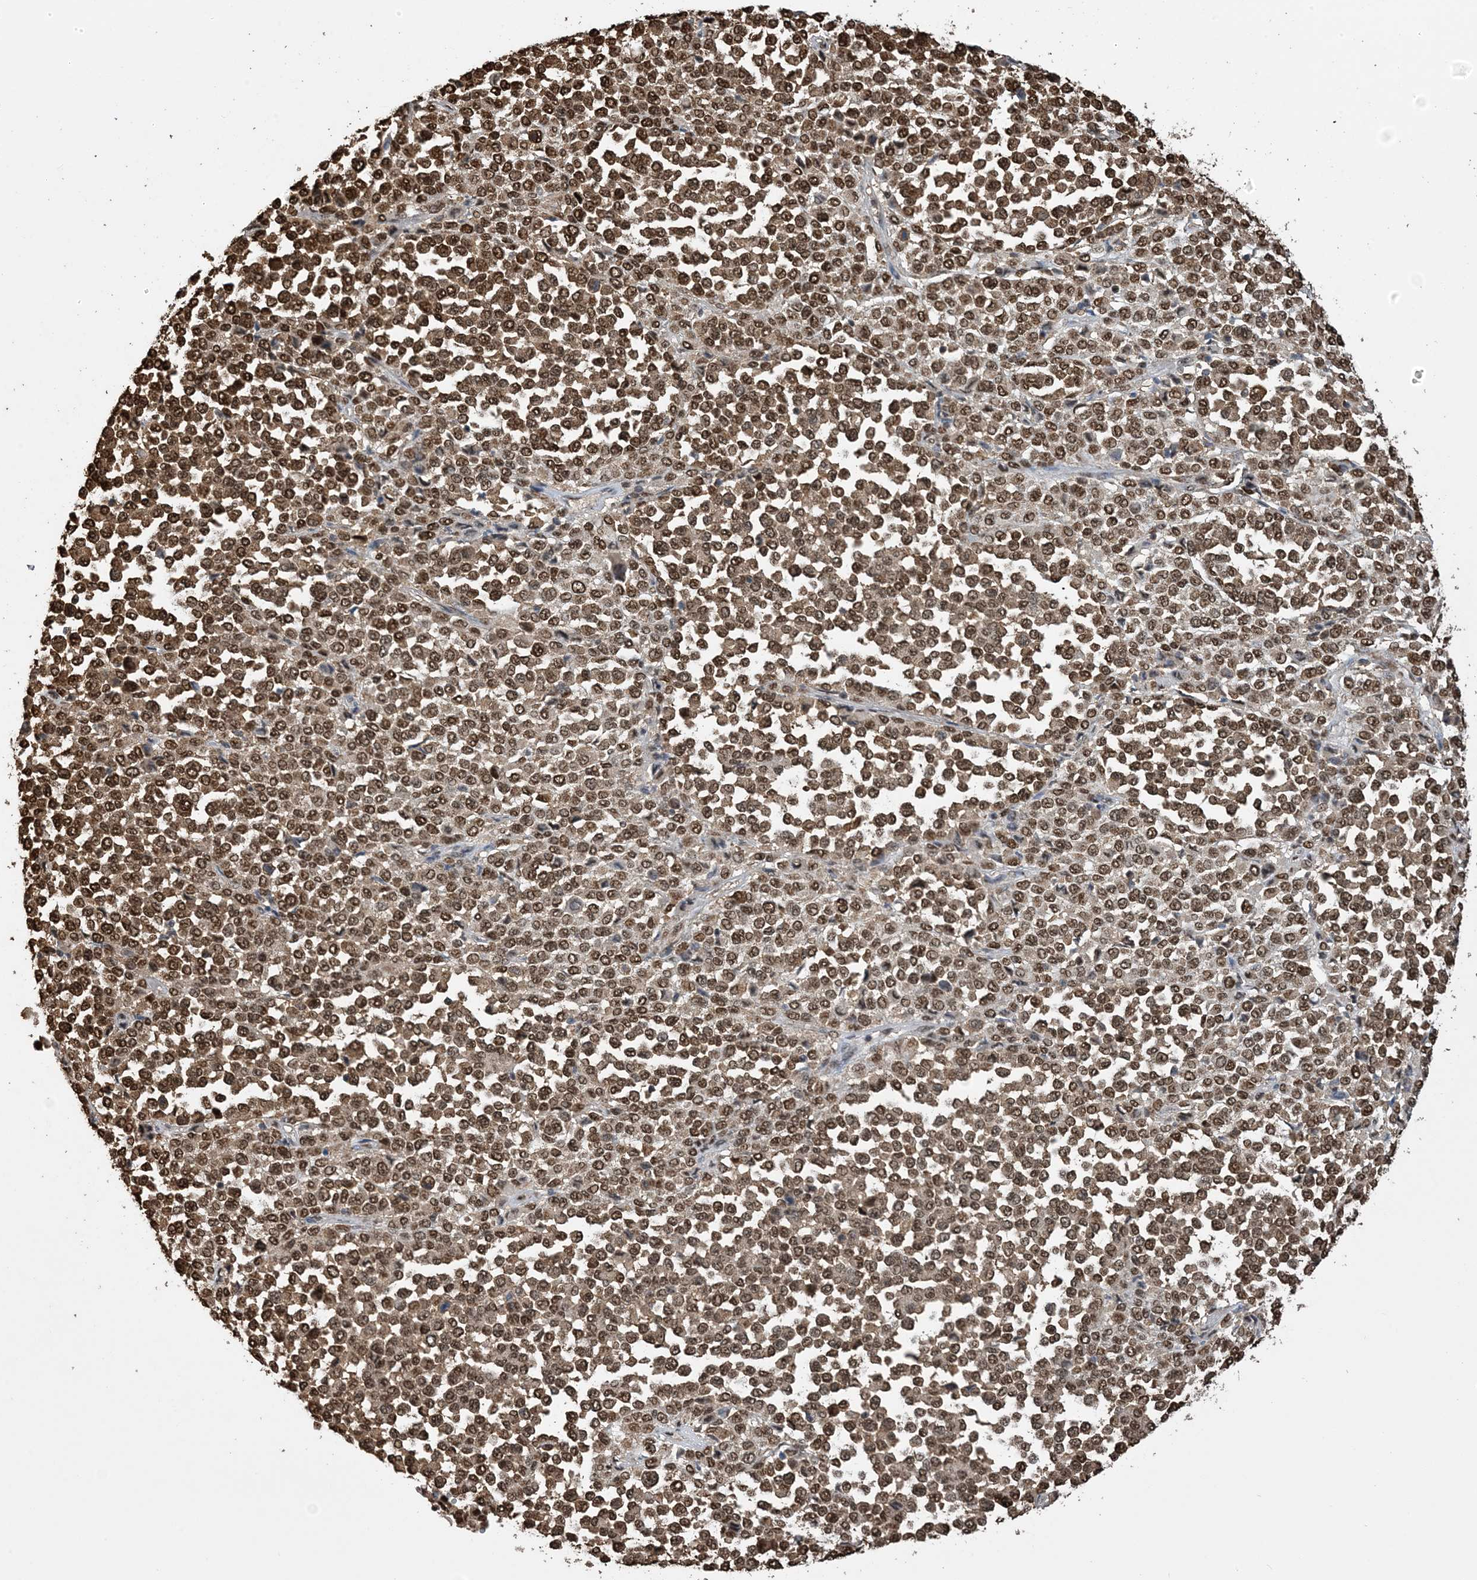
{"staining": {"intensity": "moderate", "quantity": ">75%", "location": "cytoplasmic/membranous,nuclear"}, "tissue": "melanoma", "cell_type": "Tumor cells", "image_type": "cancer", "snomed": [{"axis": "morphology", "description": "Malignant melanoma, Metastatic site"}, {"axis": "topography", "description": "Pancreas"}], "caption": "Melanoma tissue shows moderate cytoplasmic/membranous and nuclear expression in approximately >75% of tumor cells (DAB (3,3'-diaminobenzidine) IHC, brown staining for protein, blue staining for nuclei).", "gene": "HSPA1A", "patient": {"sex": "female", "age": 30}}